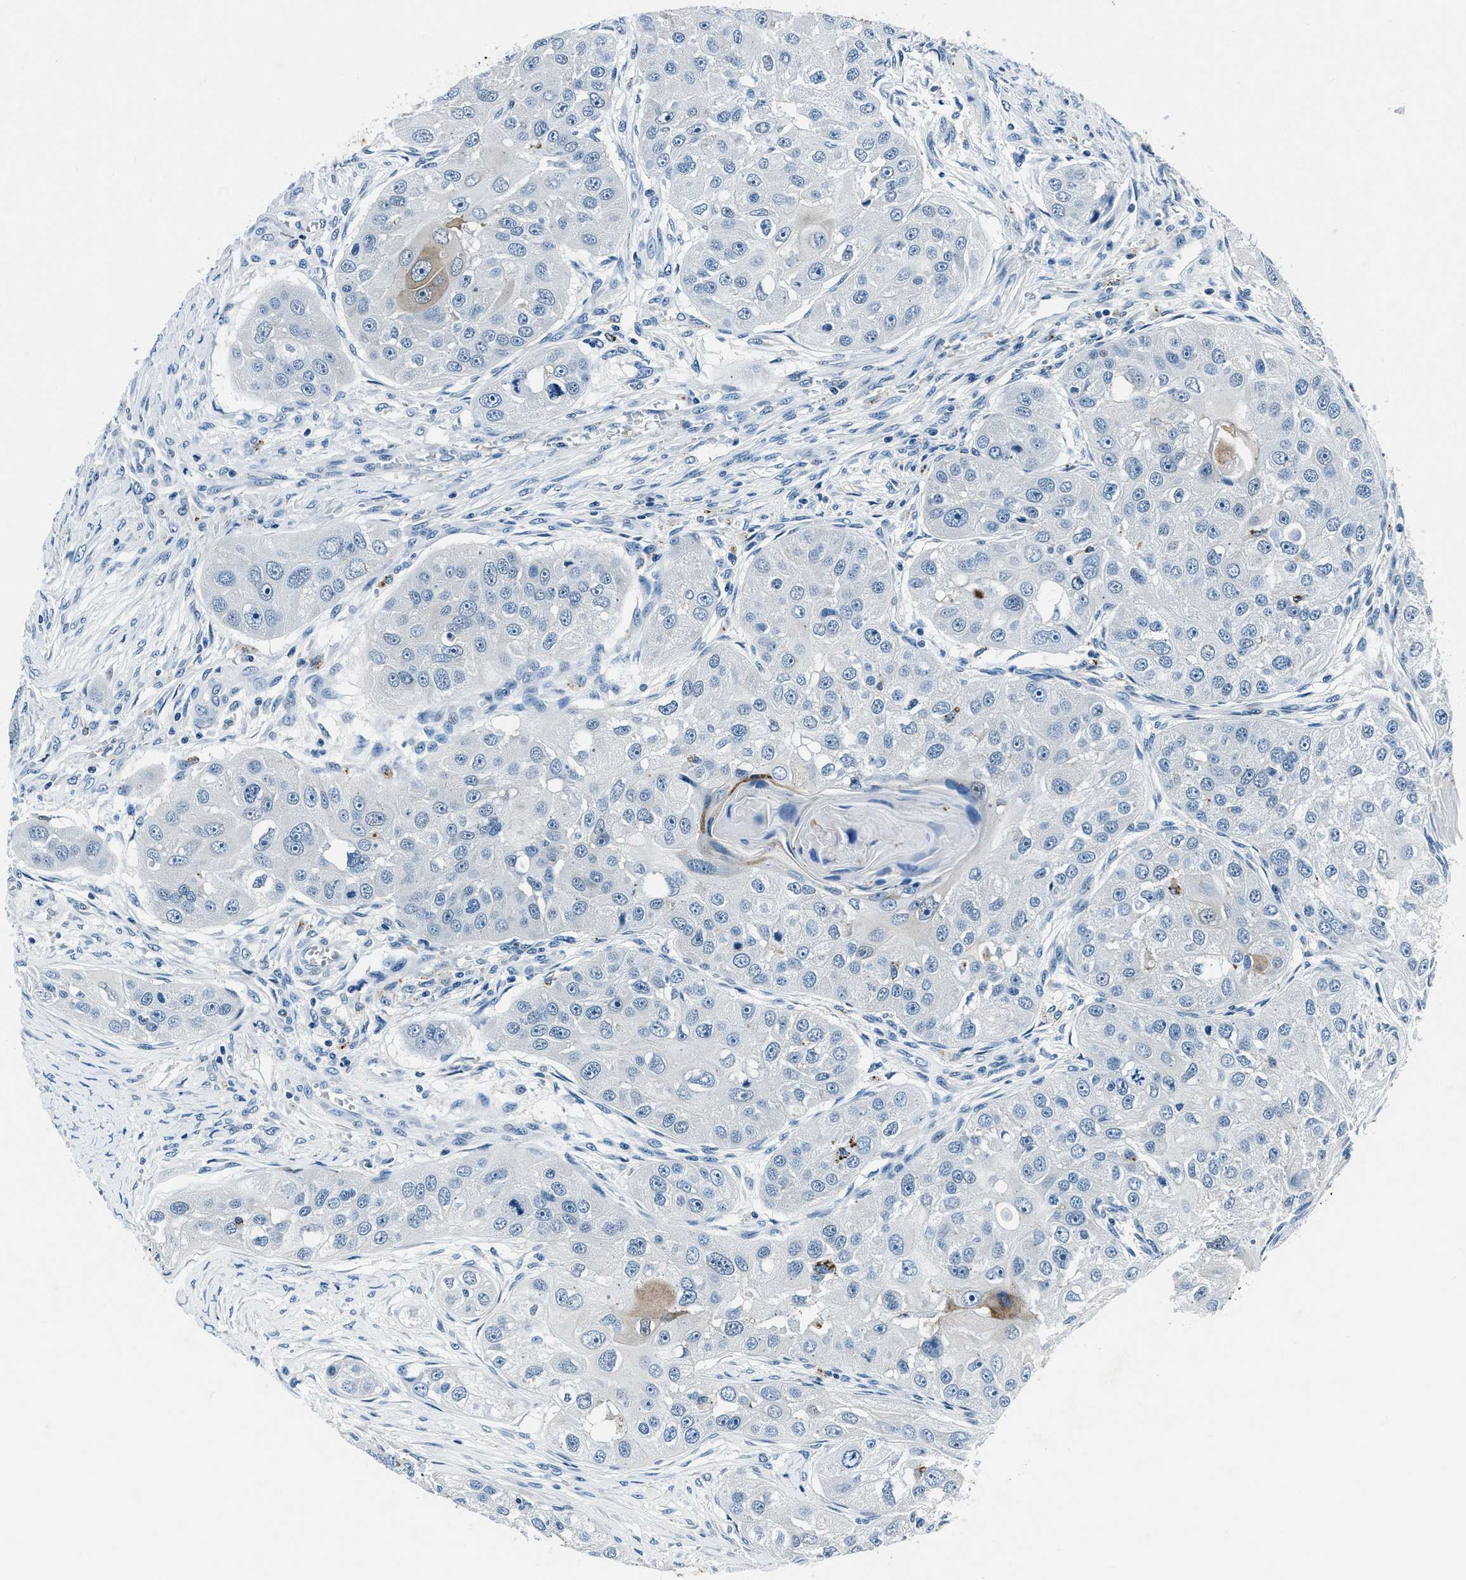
{"staining": {"intensity": "negative", "quantity": "none", "location": "none"}, "tissue": "head and neck cancer", "cell_type": "Tumor cells", "image_type": "cancer", "snomed": [{"axis": "morphology", "description": "Normal tissue, NOS"}, {"axis": "morphology", "description": "Squamous cell carcinoma, NOS"}, {"axis": "topography", "description": "Skeletal muscle"}, {"axis": "topography", "description": "Head-Neck"}], "caption": "Head and neck cancer (squamous cell carcinoma) was stained to show a protein in brown. There is no significant staining in tumor cells.", "gene": "PTPDC1", "patient": {"sex": "male", "age": 51}}